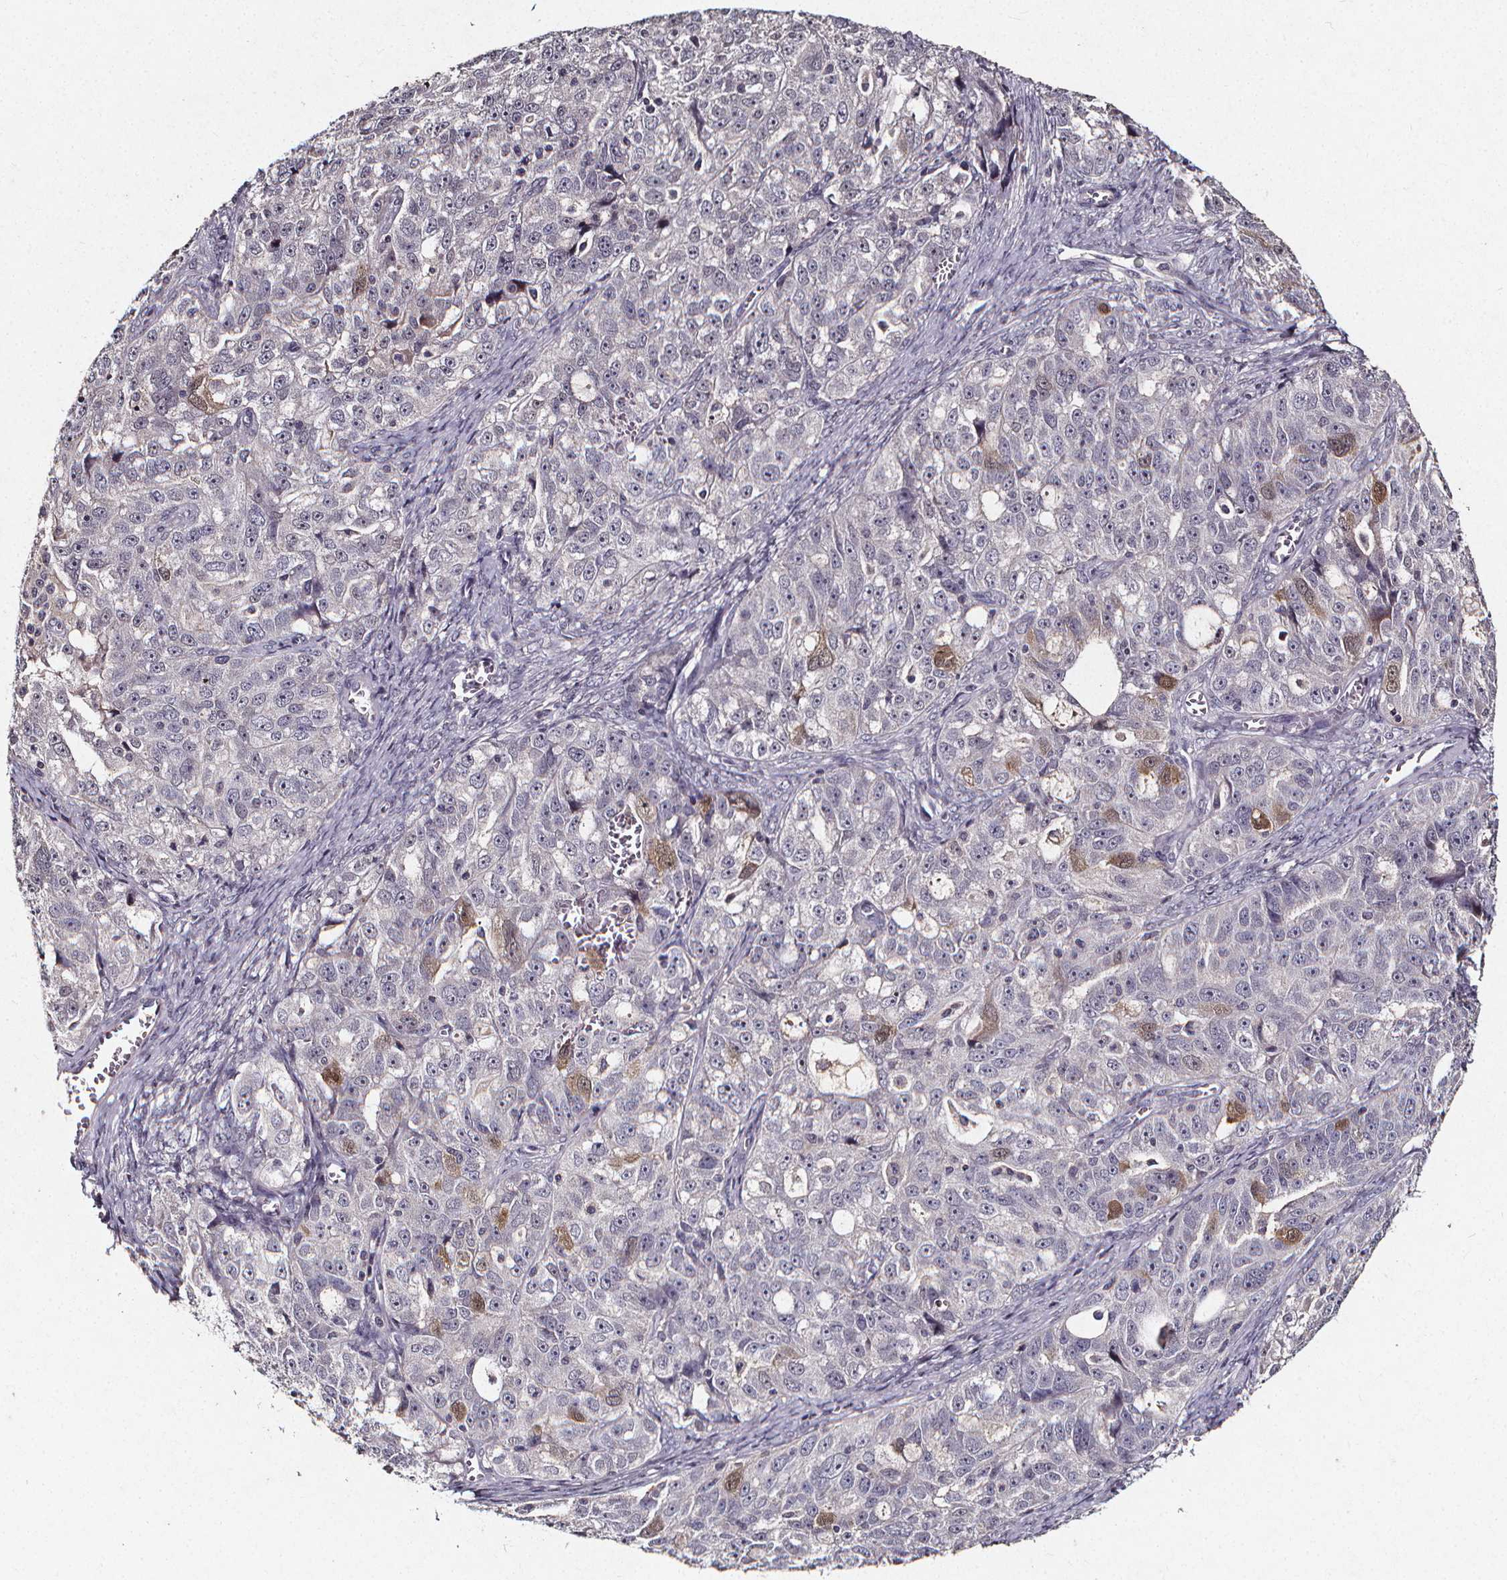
{"staining": {"intensity": "weak", "quantity": "<25%", "location": "cytoplasmic/membranous"}, "tissue": "ovarian cancer", "cell_type": "Tumor cells", "image_type": "cancer", "snomed": [{"axis": "morphology", "description": "Cystadenocarcinoma, serous, NOS"}, {"axis": "topography", "description": "Ovary"}], "caption": "The micrograph demonstrates no significant staining in tumor cells of ovarian cancer. Nuclei are stained in blue.", "gene": "SPAG8", "patient": {"sex": "female", "age": 51}}